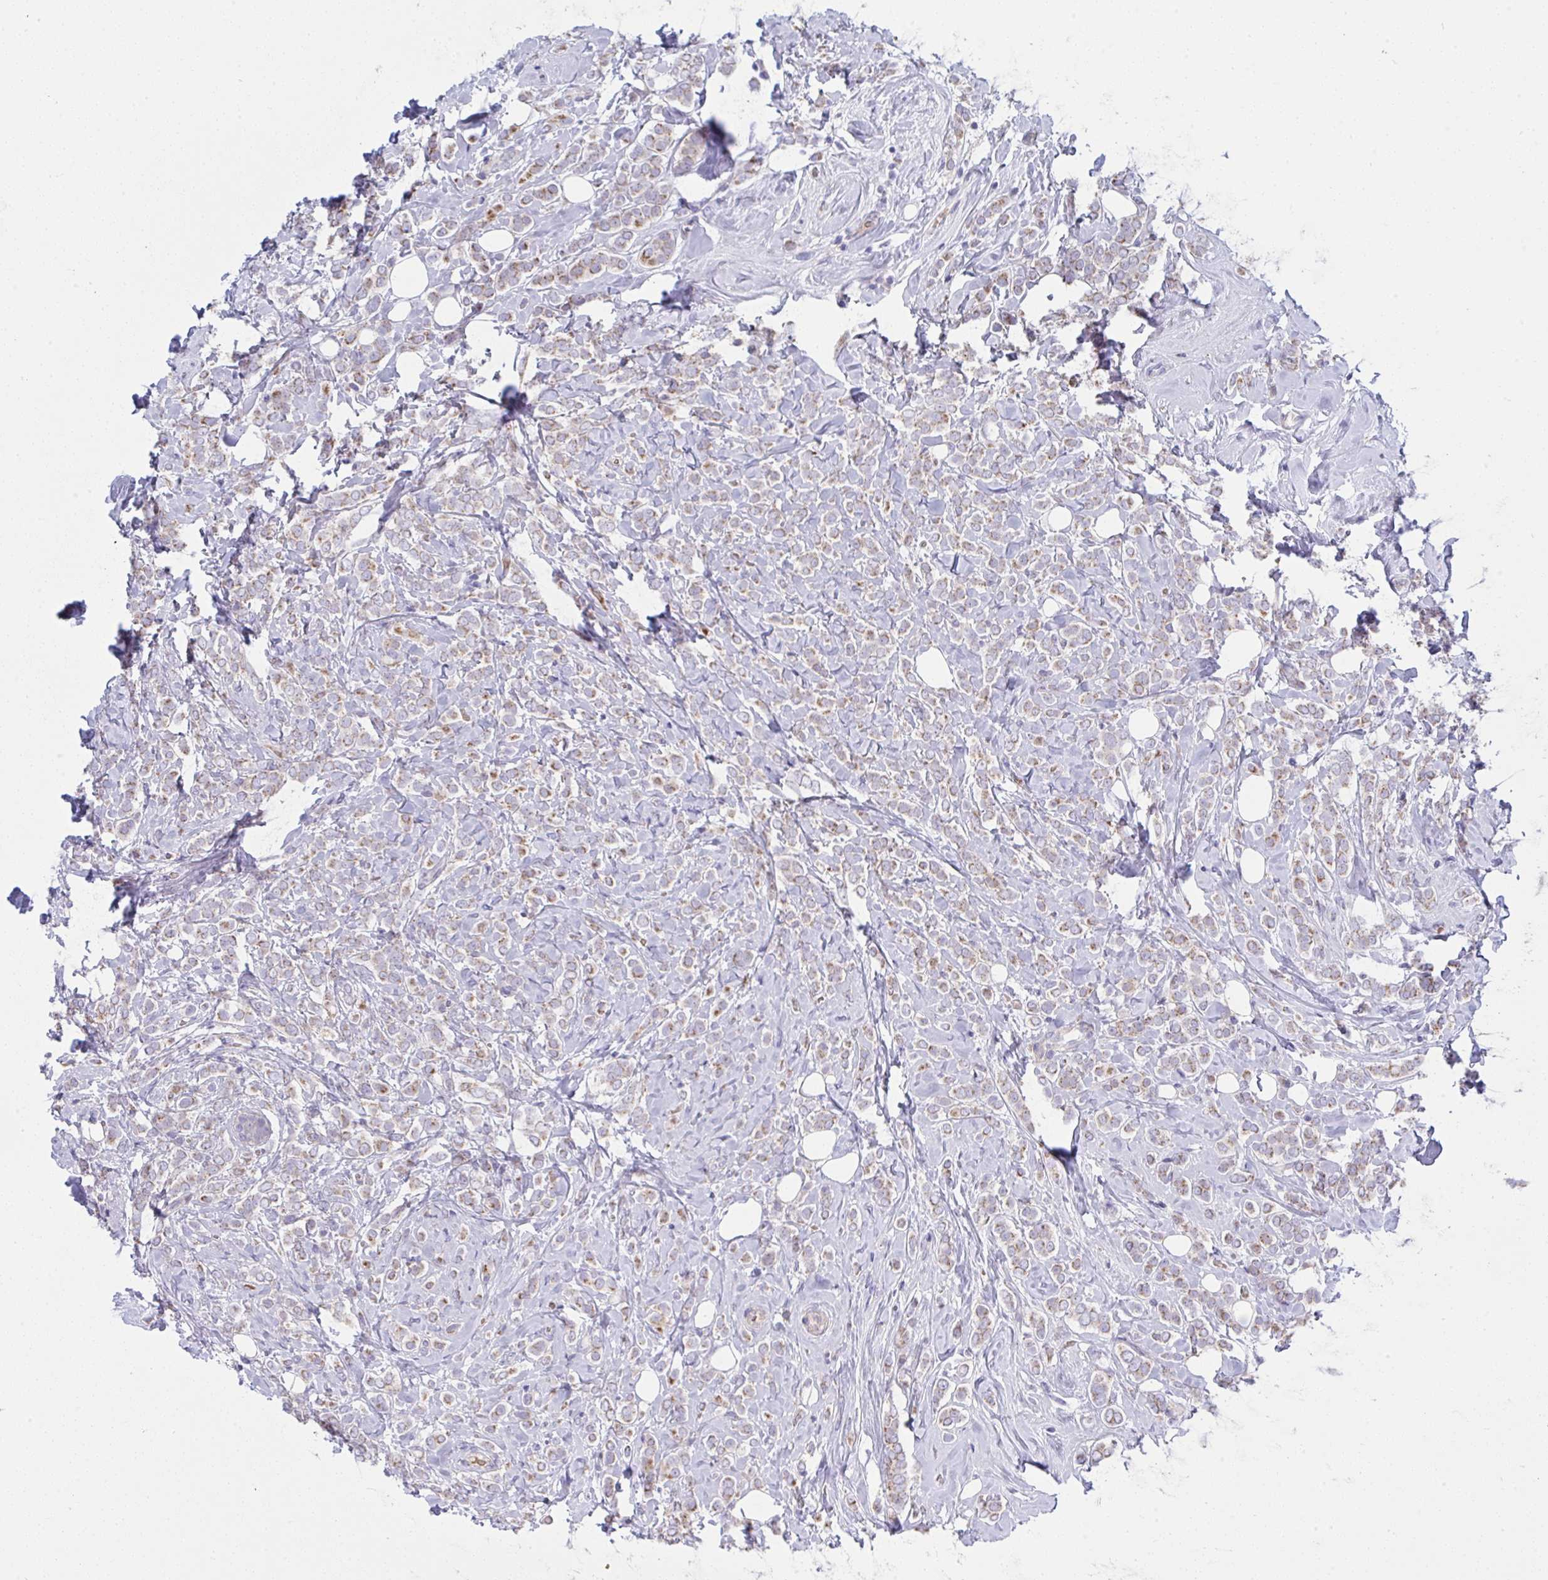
{"staining": {"intensity": "moderate", "quantity": "25%-75%", "location": "cytoplasmic/membranous"}, "tissue": "breast cancer", "cell_type": "Tumor cells", "image_type": "cancer", "snomed": [{"axis": "morphology", "description": "Lobular carcinoma"}, {"axis": "topography", "description": "Breast"}], "caption": "Breast lobular carcinoma stained with a brown dye shows moderate cytoplasmic/membranous positive expression in approximately 25%-75% of tumor cells.", "gene": "NTN1", "patient": {"sex": "female", "age": 49}}